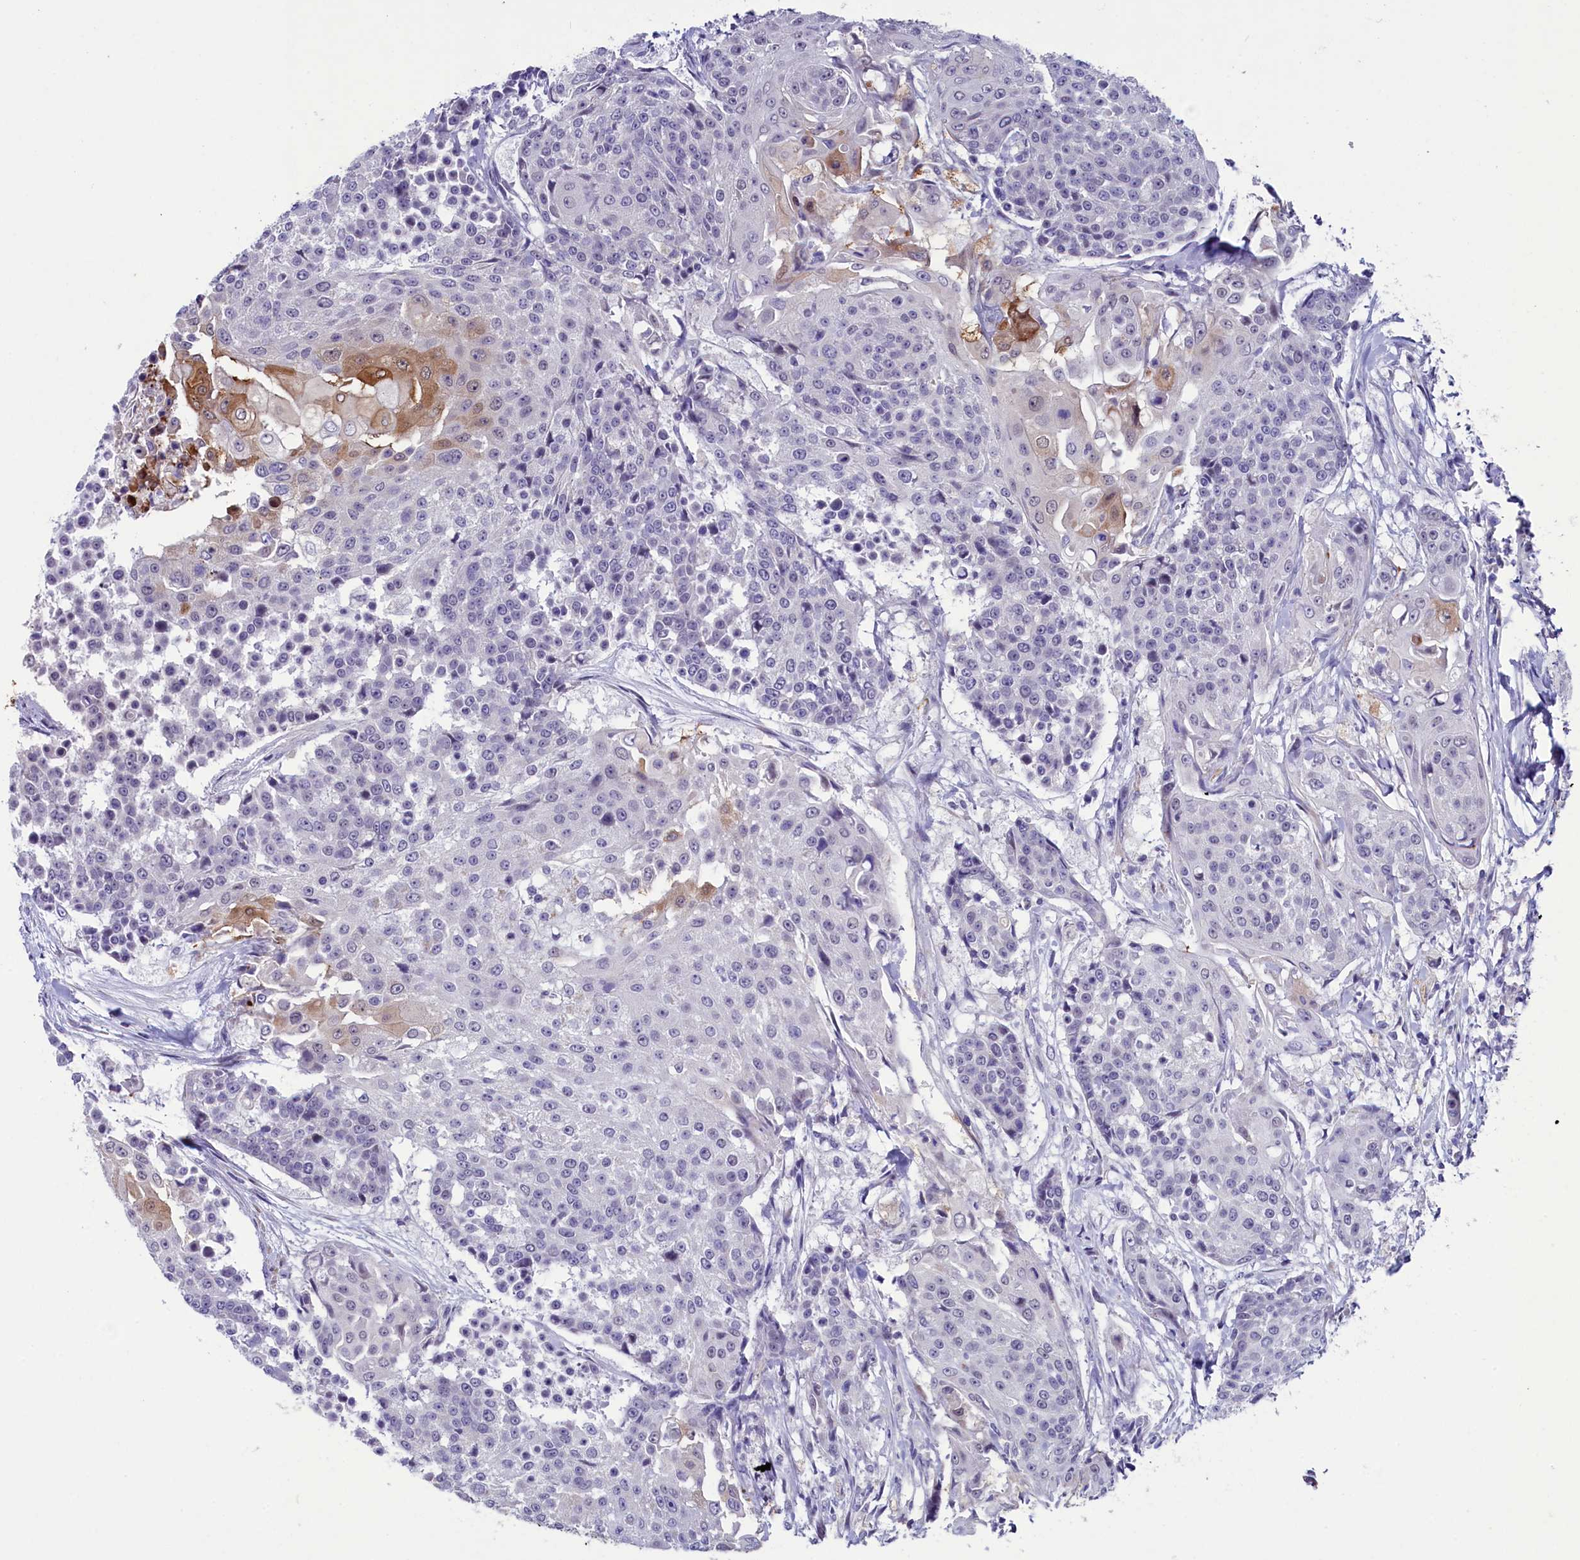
{"staining": {"intensity": "moderate", "quantity": "<25%", "location": "cytoplasmic/membranous"}, "tissue": "urothelial cancer", "cell_type": "Tumor cells", "image_type": "cancer", "snomed": [{"axis": "morphology", "description": "Urothelial carcinoma, High grade"}, {"axis": "topography", "description": "Urinary bladder"}], "caption": "This is an image of IHC staining of urothelial cancer, which shows moderate expression in the cytoplasmic/membranous of tumor cells.", "gene": "SCD5", "patient": {"sex": "female", "age": 63}}